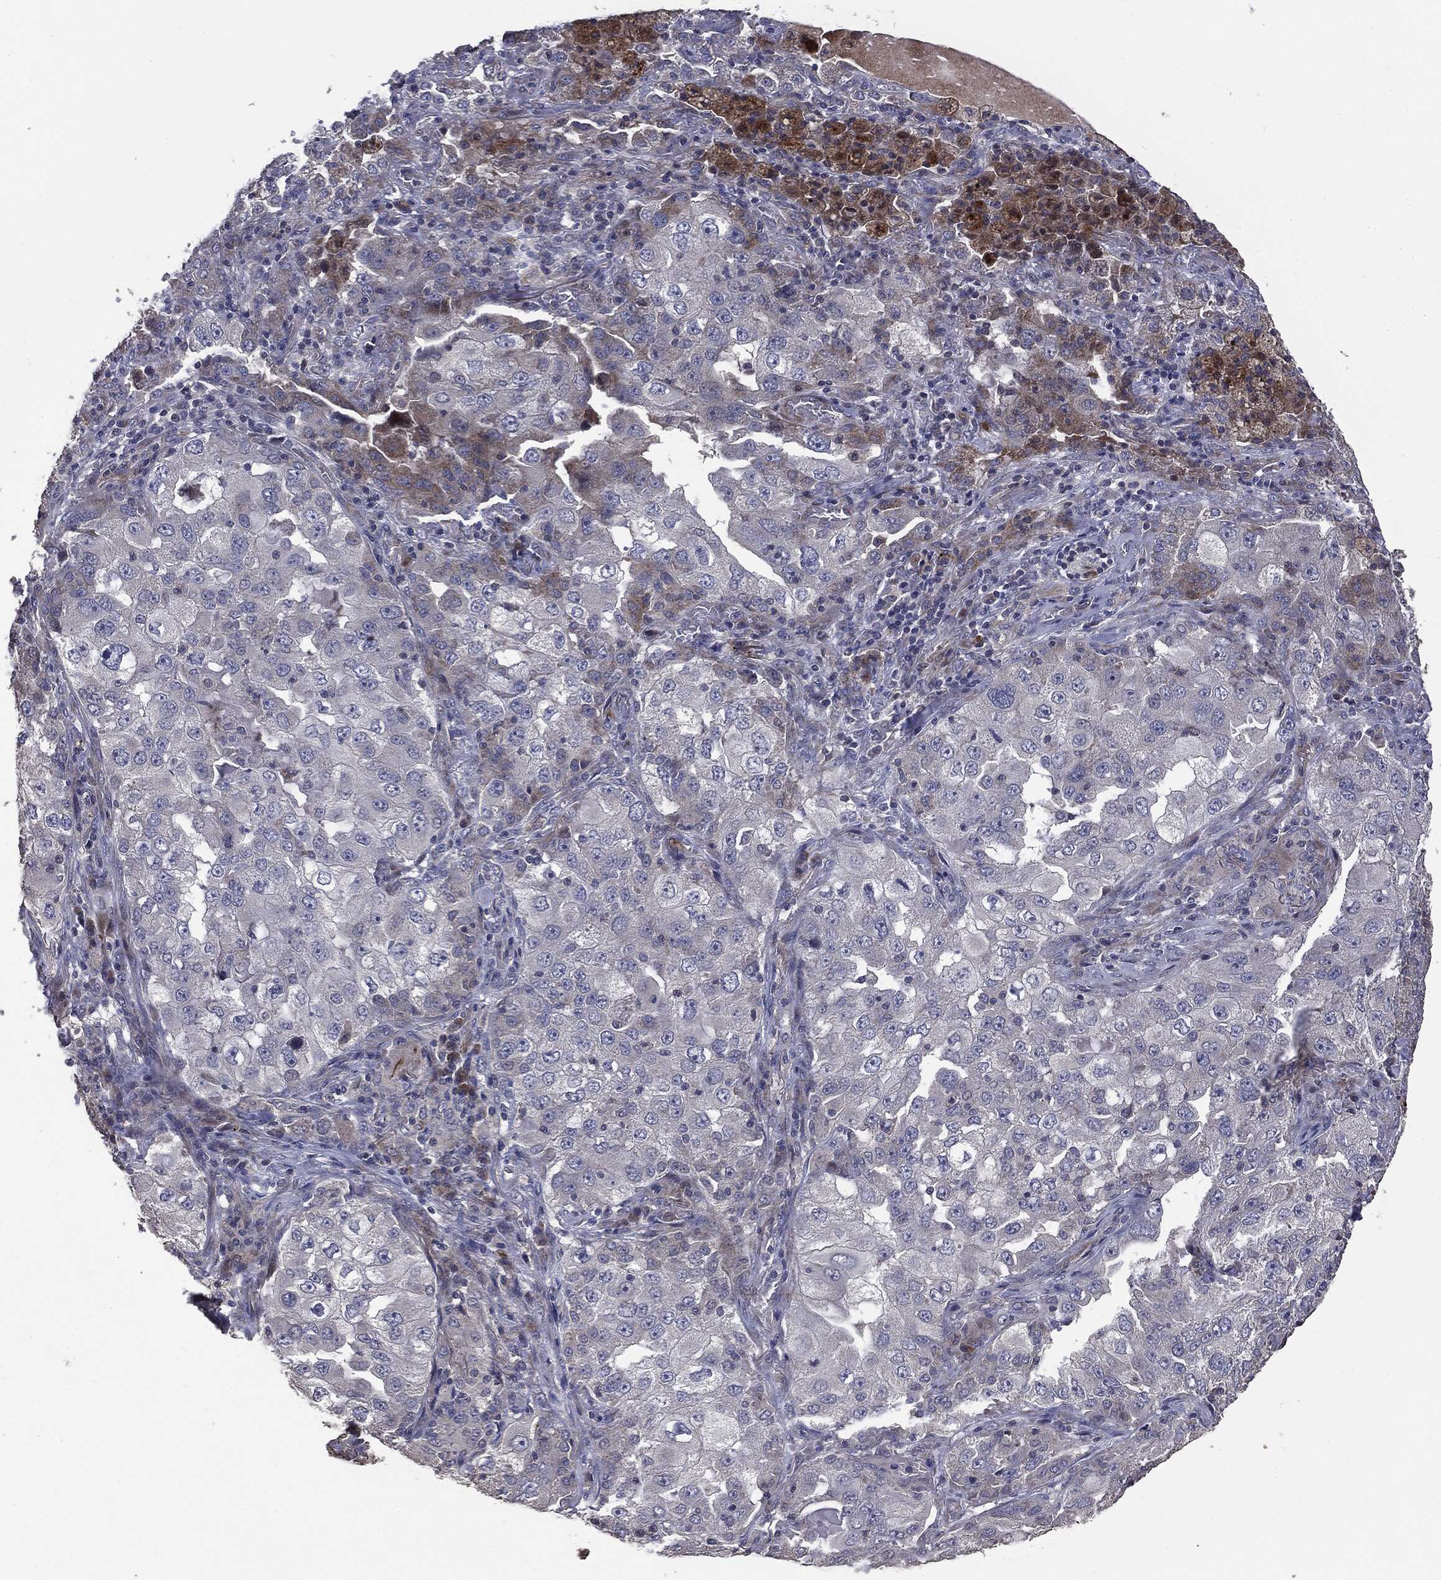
{"staining": {"intensity": "negative", "quantity": "none", "location": "none"}, "tissue": "lung cancer", "cell_type": "Tumor cells", "image_type": "cancer", "snomed": [{"axis": "morphology", "description": "Adenocarcinoma, NOS"}, {"axis": "topography", "description": "Lung"}], "caption": "The image exhibits no significant expression in tumor cells of lung adenocarcinoma.", "gene": "MTOR", "patient": {"sex": "female", "age": 61}}